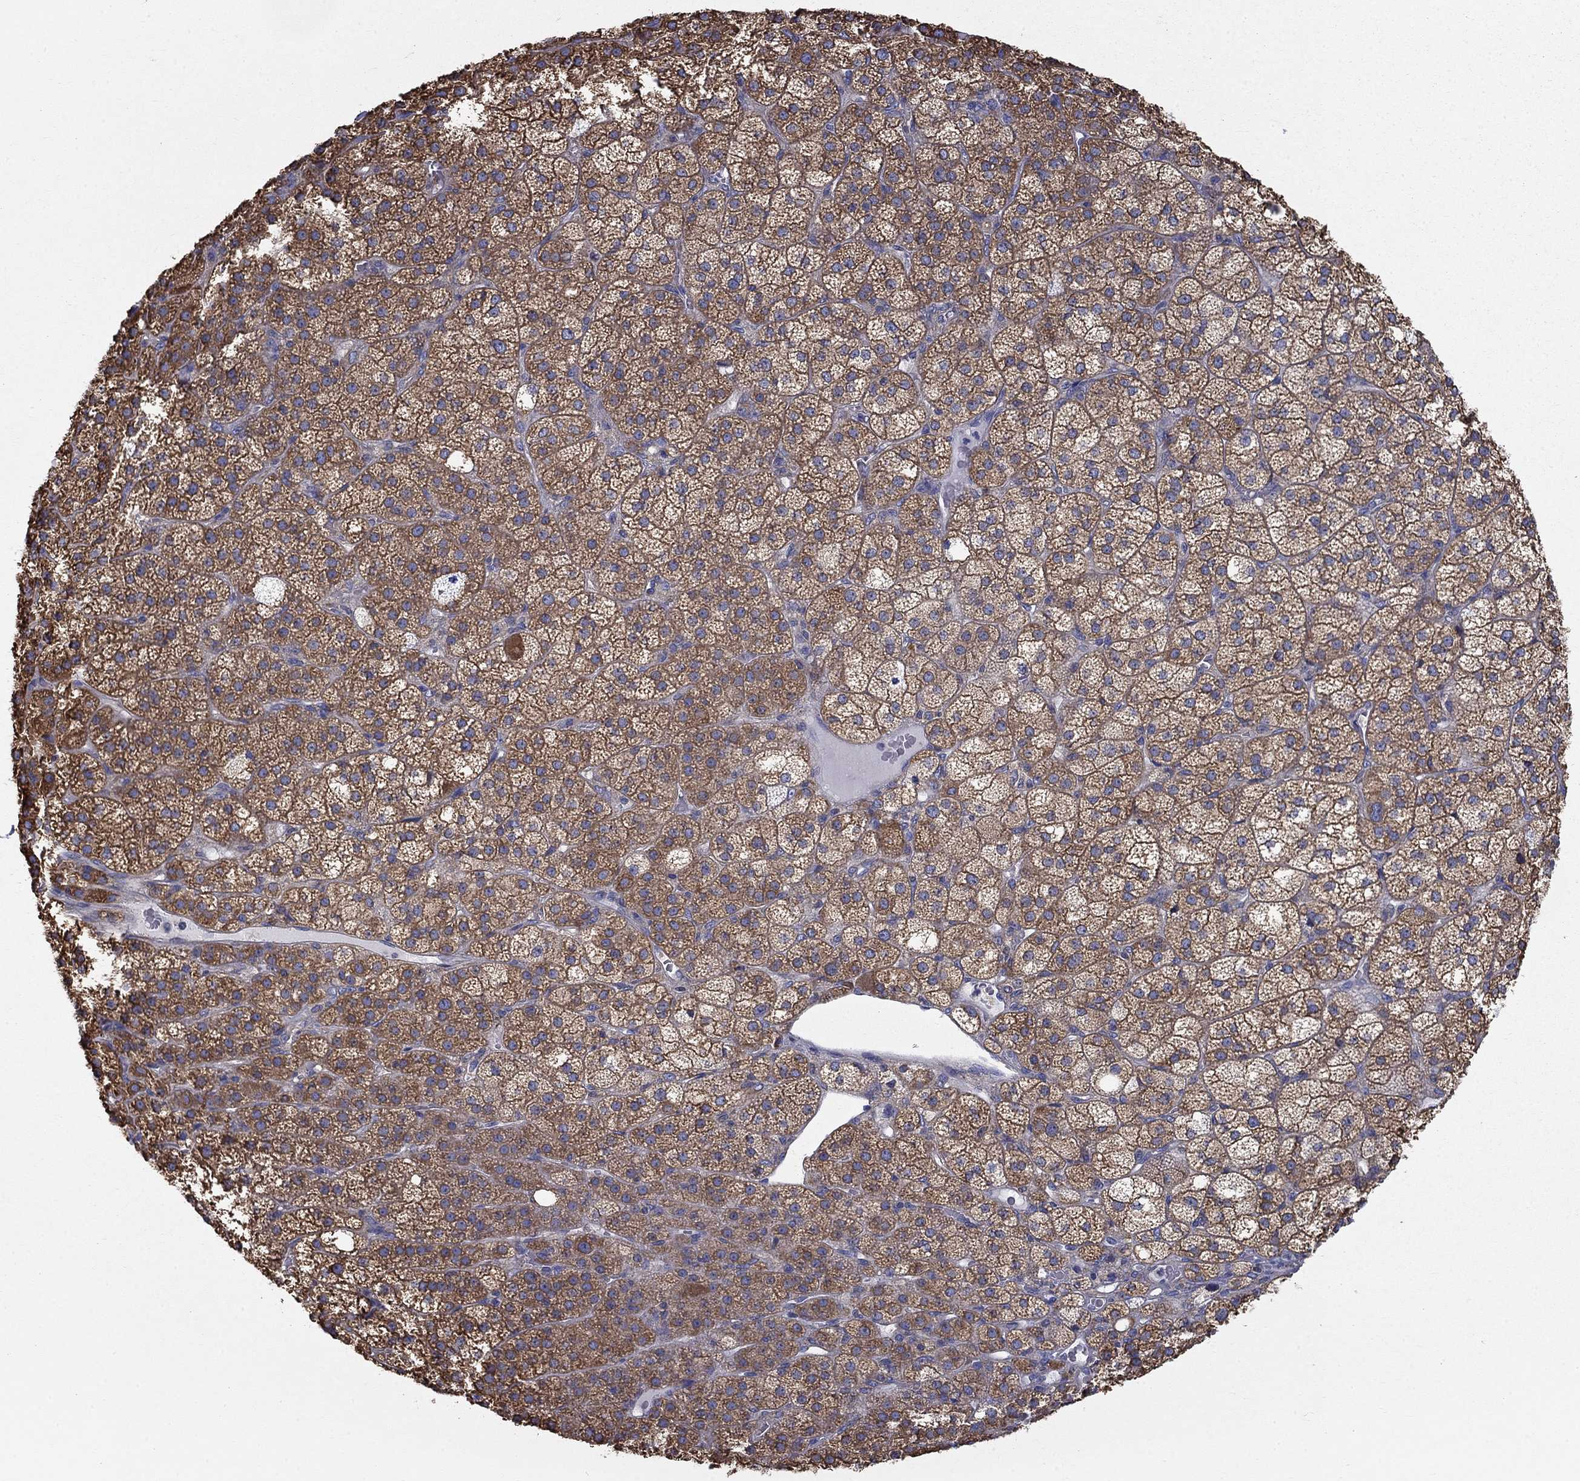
{"staining": {"intensity": "strong", "quantity": "25%-75%", "location": "cytoplasmic/membranous"}, "tissue": "adrenal gland", "cell_type": "Glandular cells", "image_type": "normal", "snomed": [{"axis": "morphology", "description": "Normal tissue, NOS"}, {"axis": "topography", "description": "Adrenal gland"}], "caption": "This micrograph reveals unremarkable adrenal gland stained with immunohistochemistry (IHC) to label a protein in brown. The cytoplasmic/membranous of glandular cells show strong positivity for the protein. Nuclei are counter-stained blue.", "gene": "NME5", "patient": {"sex": "female", "age": 60}}